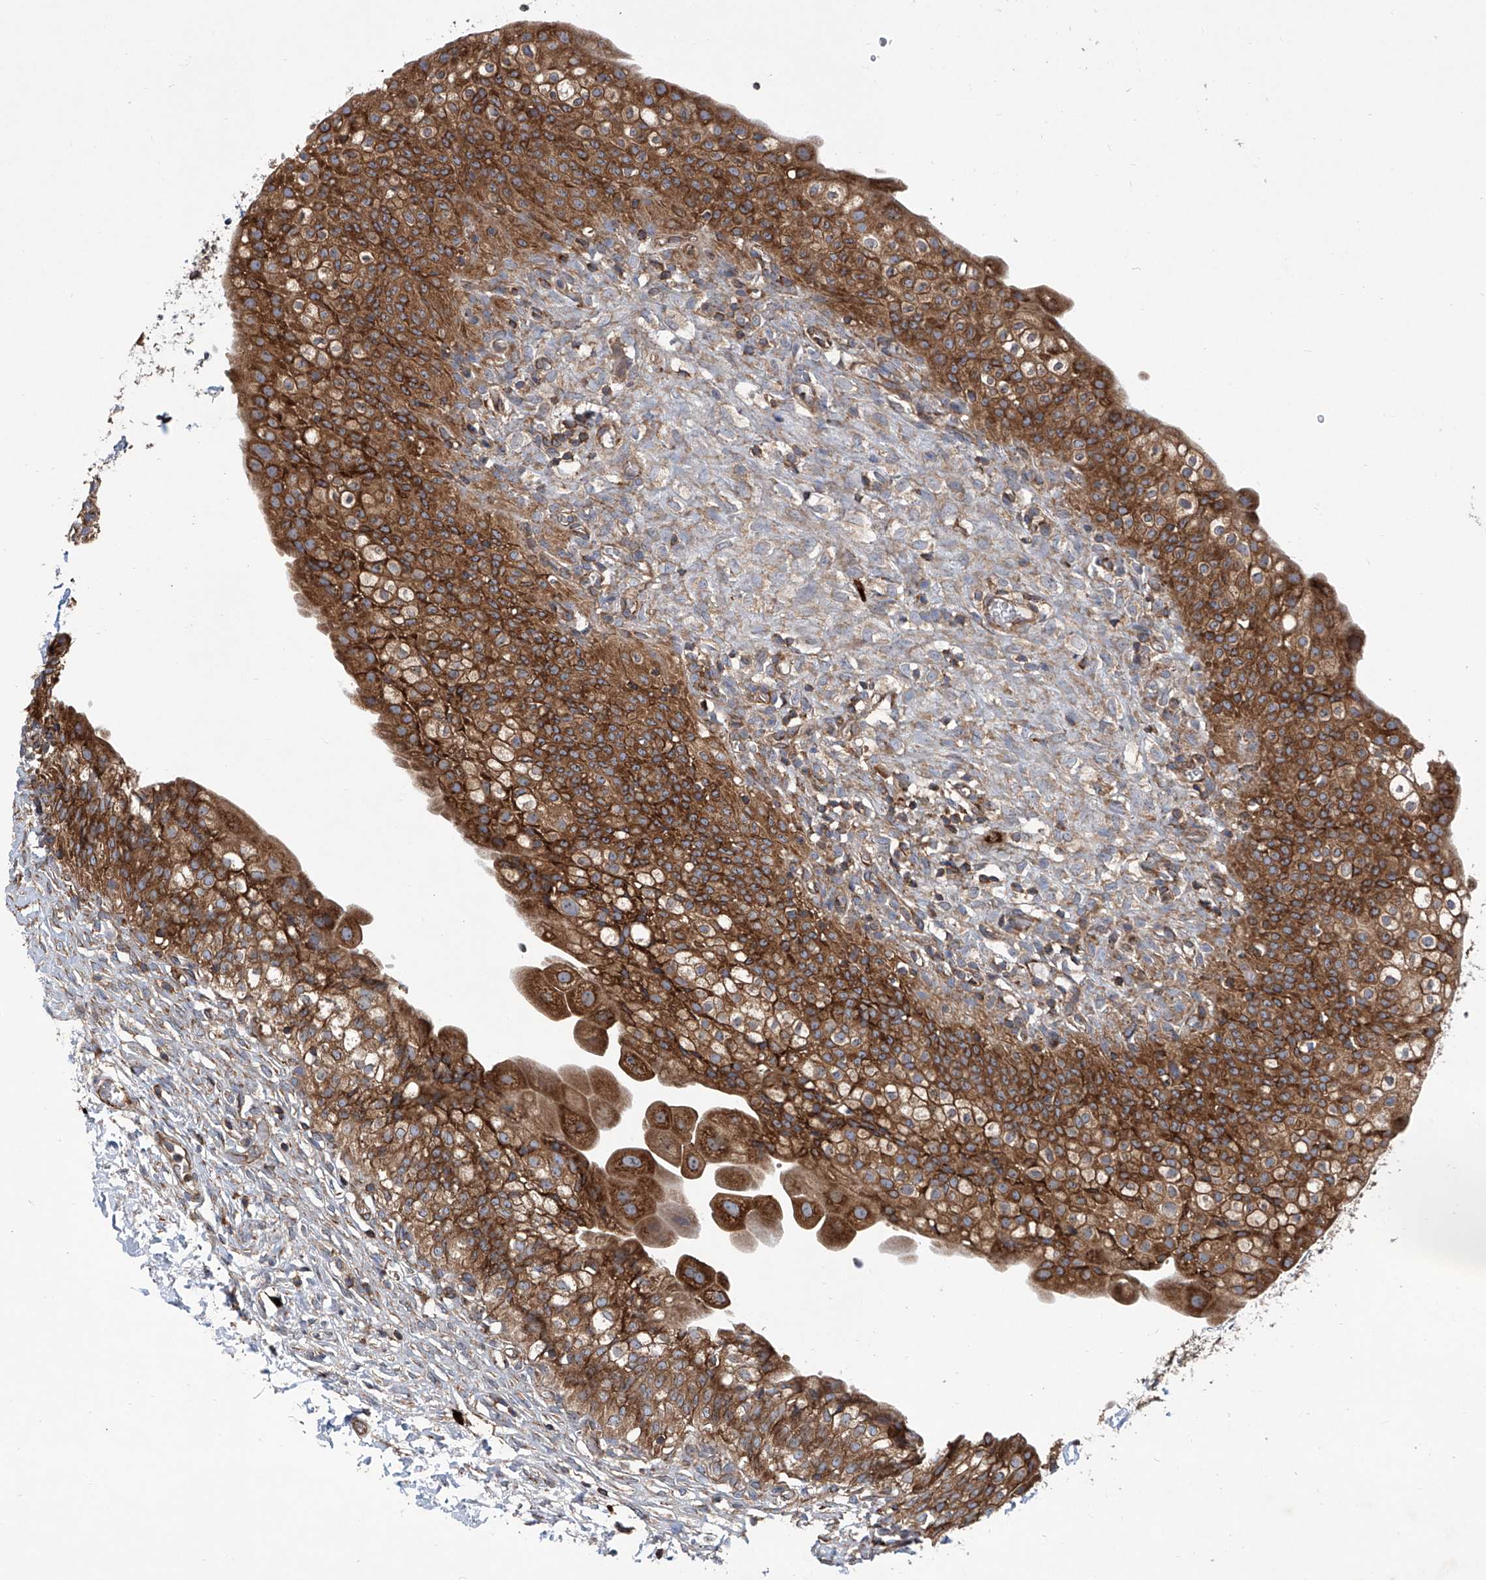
{"staining": {"intensity": "strong", "quantity": ">75%", "location": "cytoplasmic/membranous"}, "tissue": "urinary bladder", "cell_type": "Urothelial cells", "image_type": "normal", "snomed": [{"axis": "morphology", "description": "Normal tissue, NOS"}, {"axis": "topography", "description": "Urinary bladder"}], "caption": "Protein analysis of normal urinary bladder demonstrates strong cytoplasmic/membranous positivity in about >75% of urothelial cells. (DAB (3,3'-diaminobenzidine) IHC, brown staining for protein, blue staining for nuclei).", "gene": "SENP2", "patient": {"sex": "male", "age": 55}}